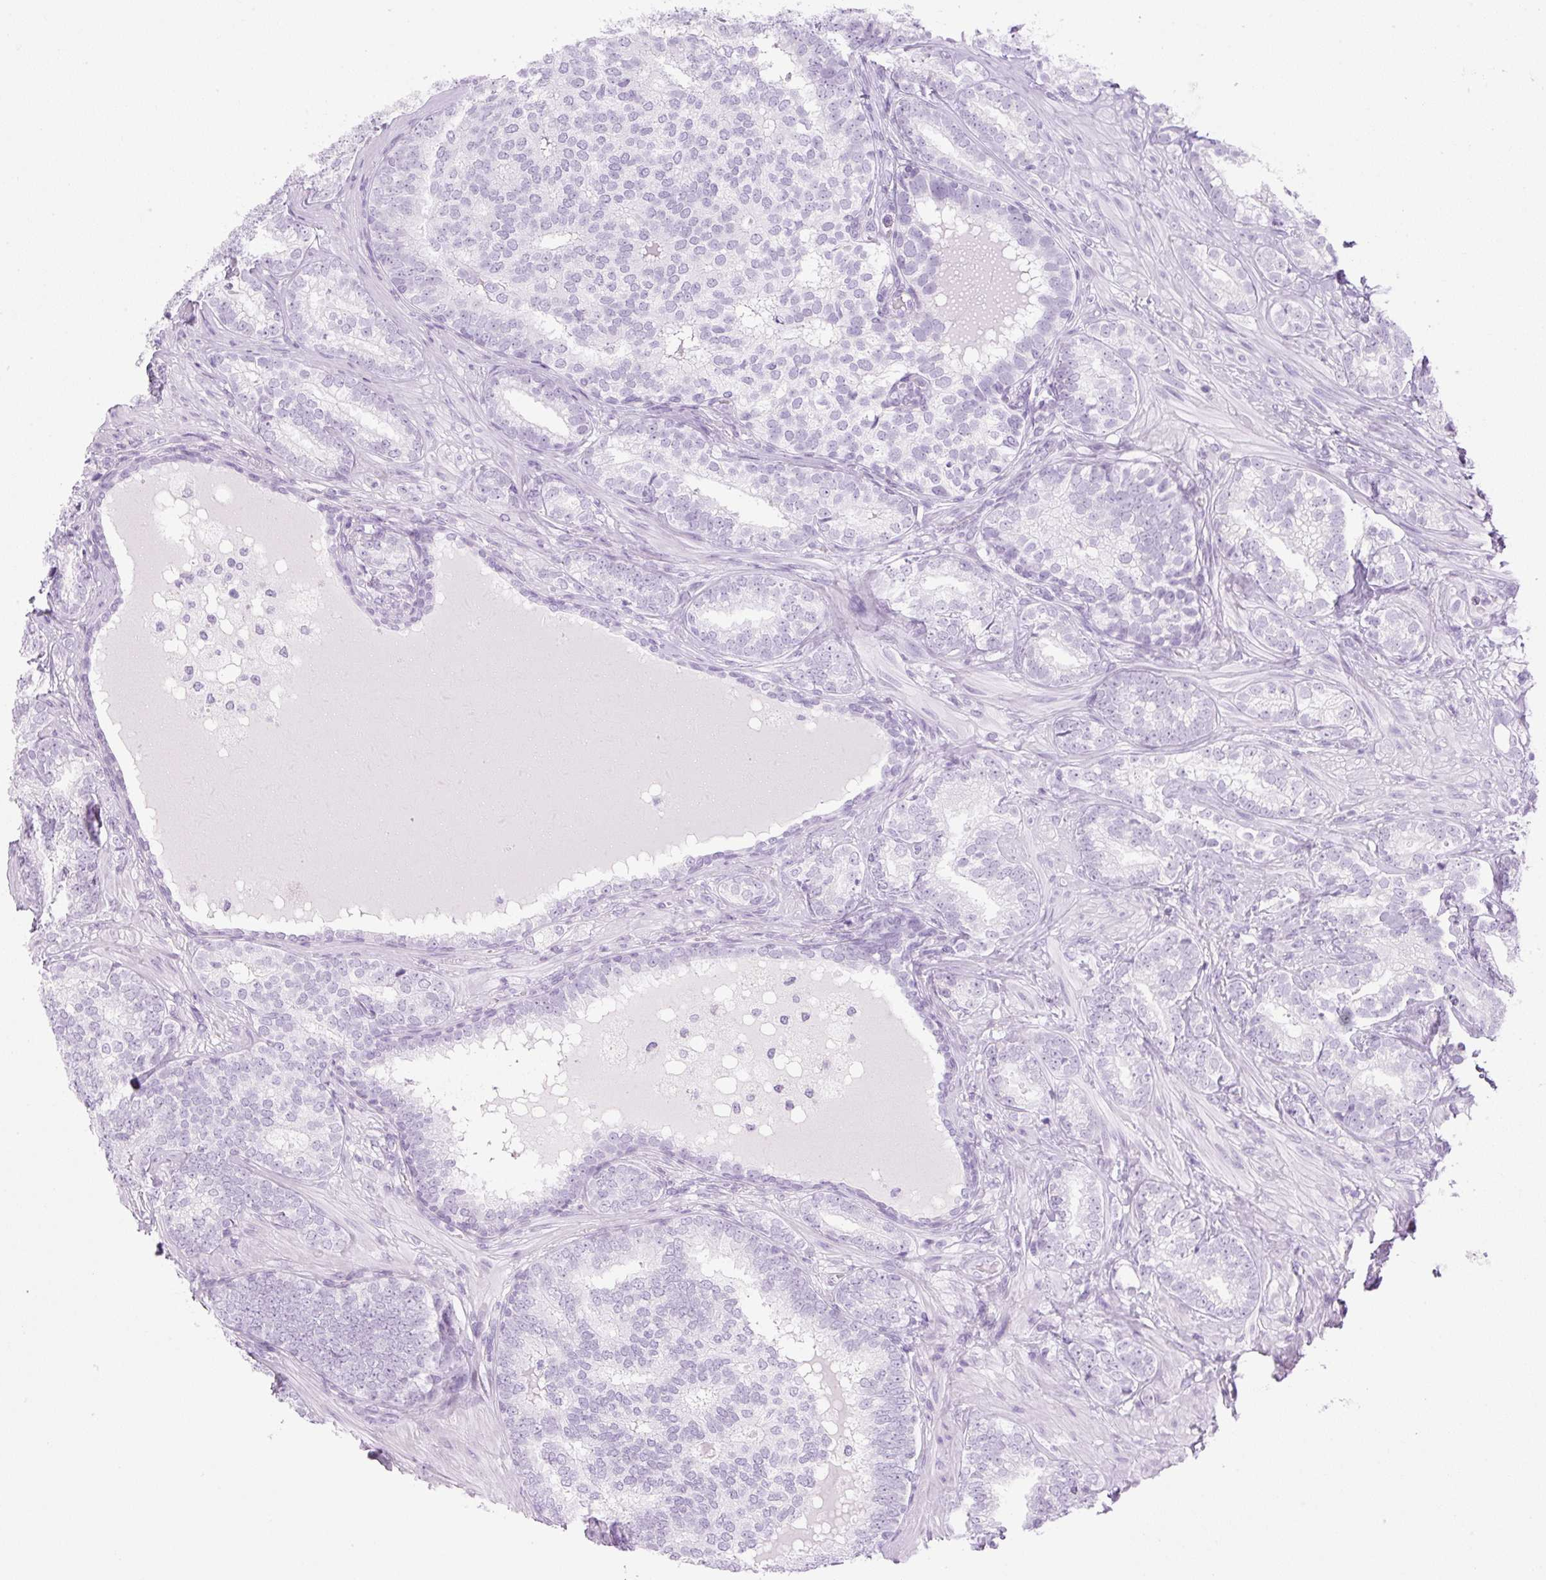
{"staining": {"intensity": "negative", "quantity": "none", "location": "none"}, "tissue": "prostate cancer", "cell_type": "Tumor cells", "image_type": "cancer", "snomed": [{"axis": "morphology", "description": "Adenocarcinoma, High grade"}, {"axis": "topography", "description": "Prostate"}], "caption": "A histopathology image of prostate adenocarcinoma (high-grade) stained for a protein demonstrates no brown staining in tumor cells.", "gene": "SPRR4", "patient": {"sex": "male", "age": 72}}